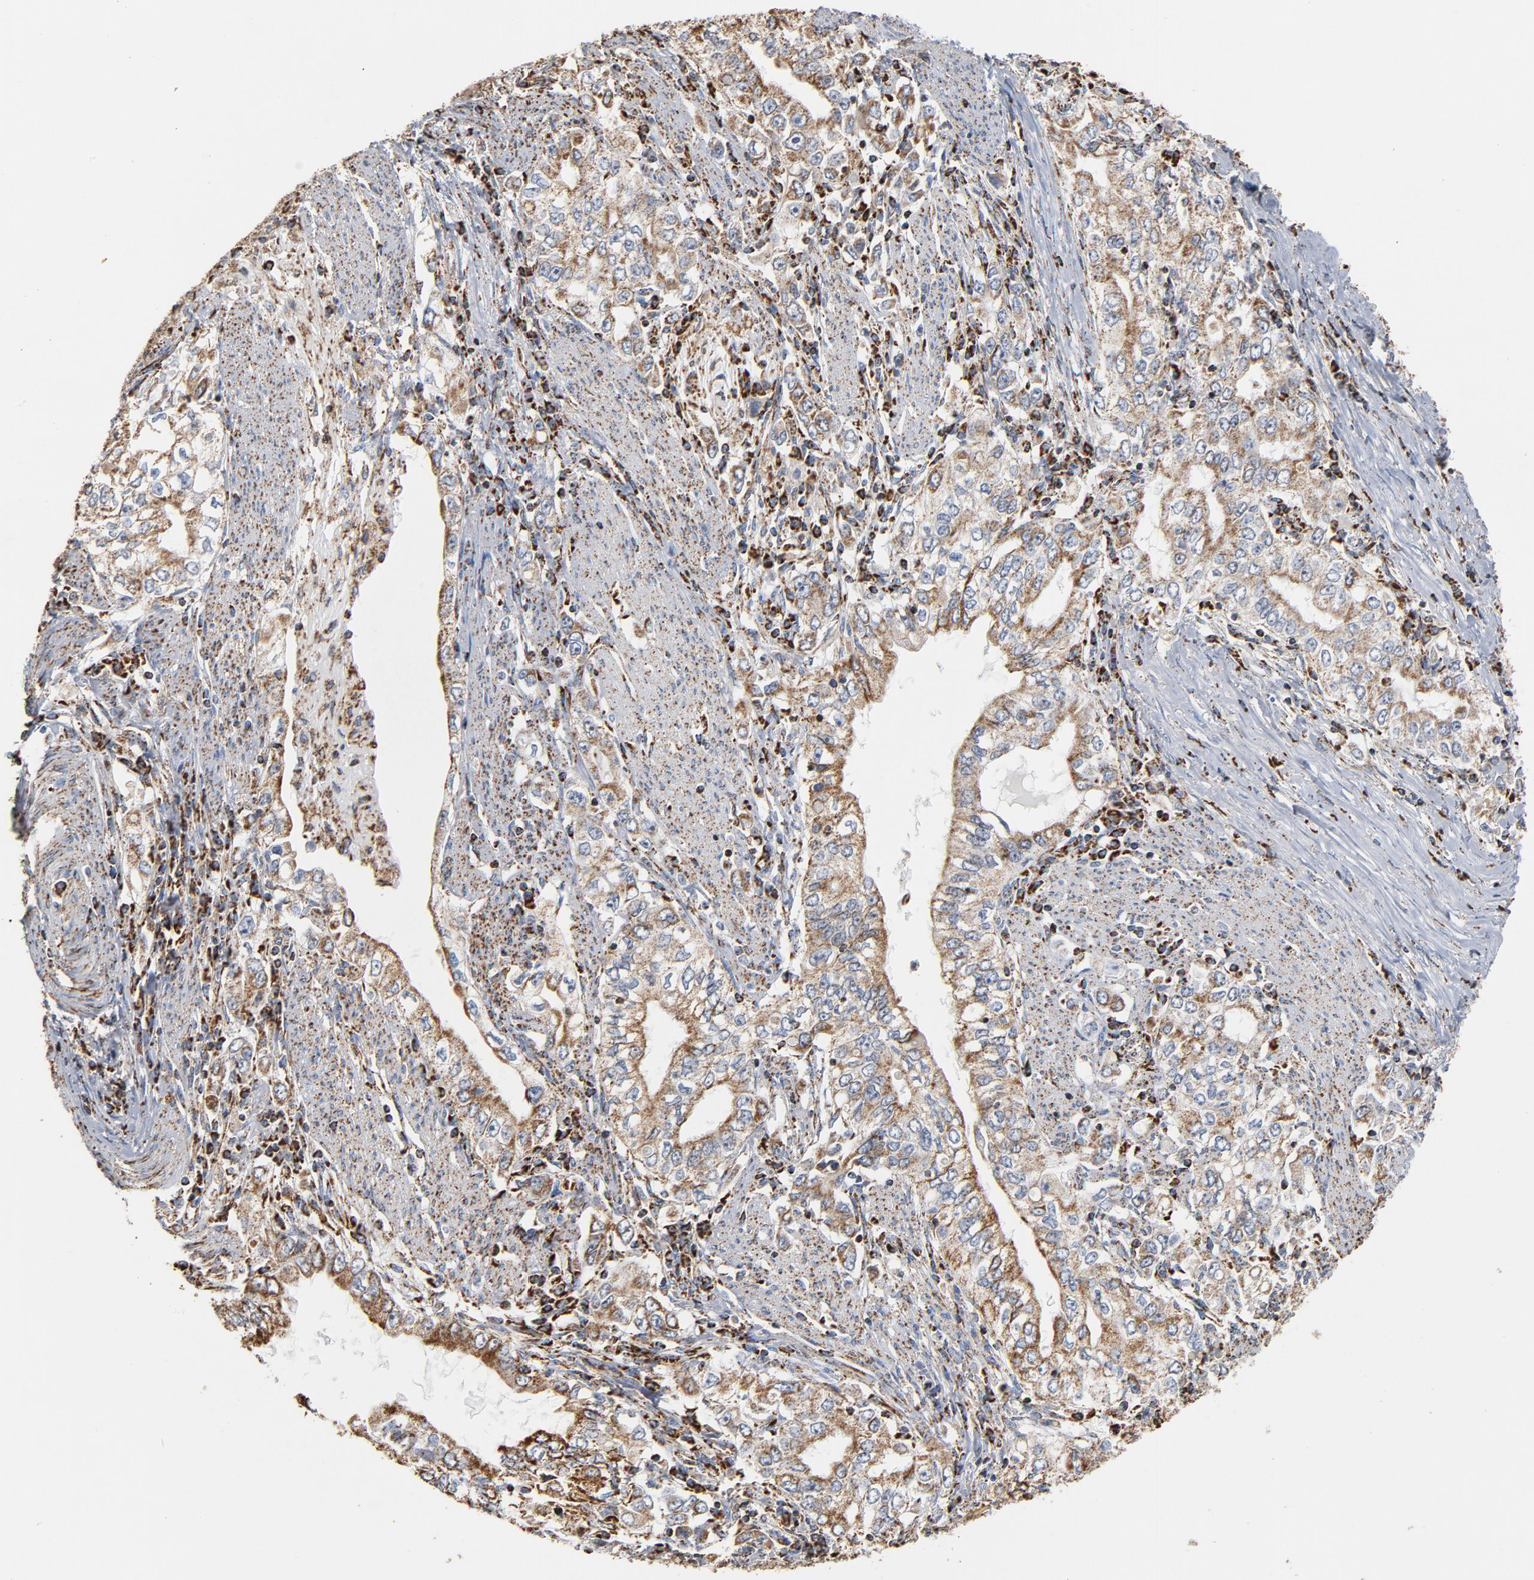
{"staining": {"intensity": "moderate", "quantity": ">75%", "location": "cytoplasmic/membranous"}, "tissue": "stomach cancer", "cell_type": "Tumor cells", "image_type": "cancer", "snomed": [{"axis": "morphology", "description": "Adenocarcinoma, NOS"}, {"axis": "topography", "description": "Stomach, lower"}], "caption": "Immunohistochemistry image of stomach adenocarcinoma stained for a protein (brown), which reveals medium levels of moderate cytoplasmic/membranous positivity in about >75% of tumor cells.", "gene": "NDUFS4", "patient": {"sex": "female", "age": 72}}